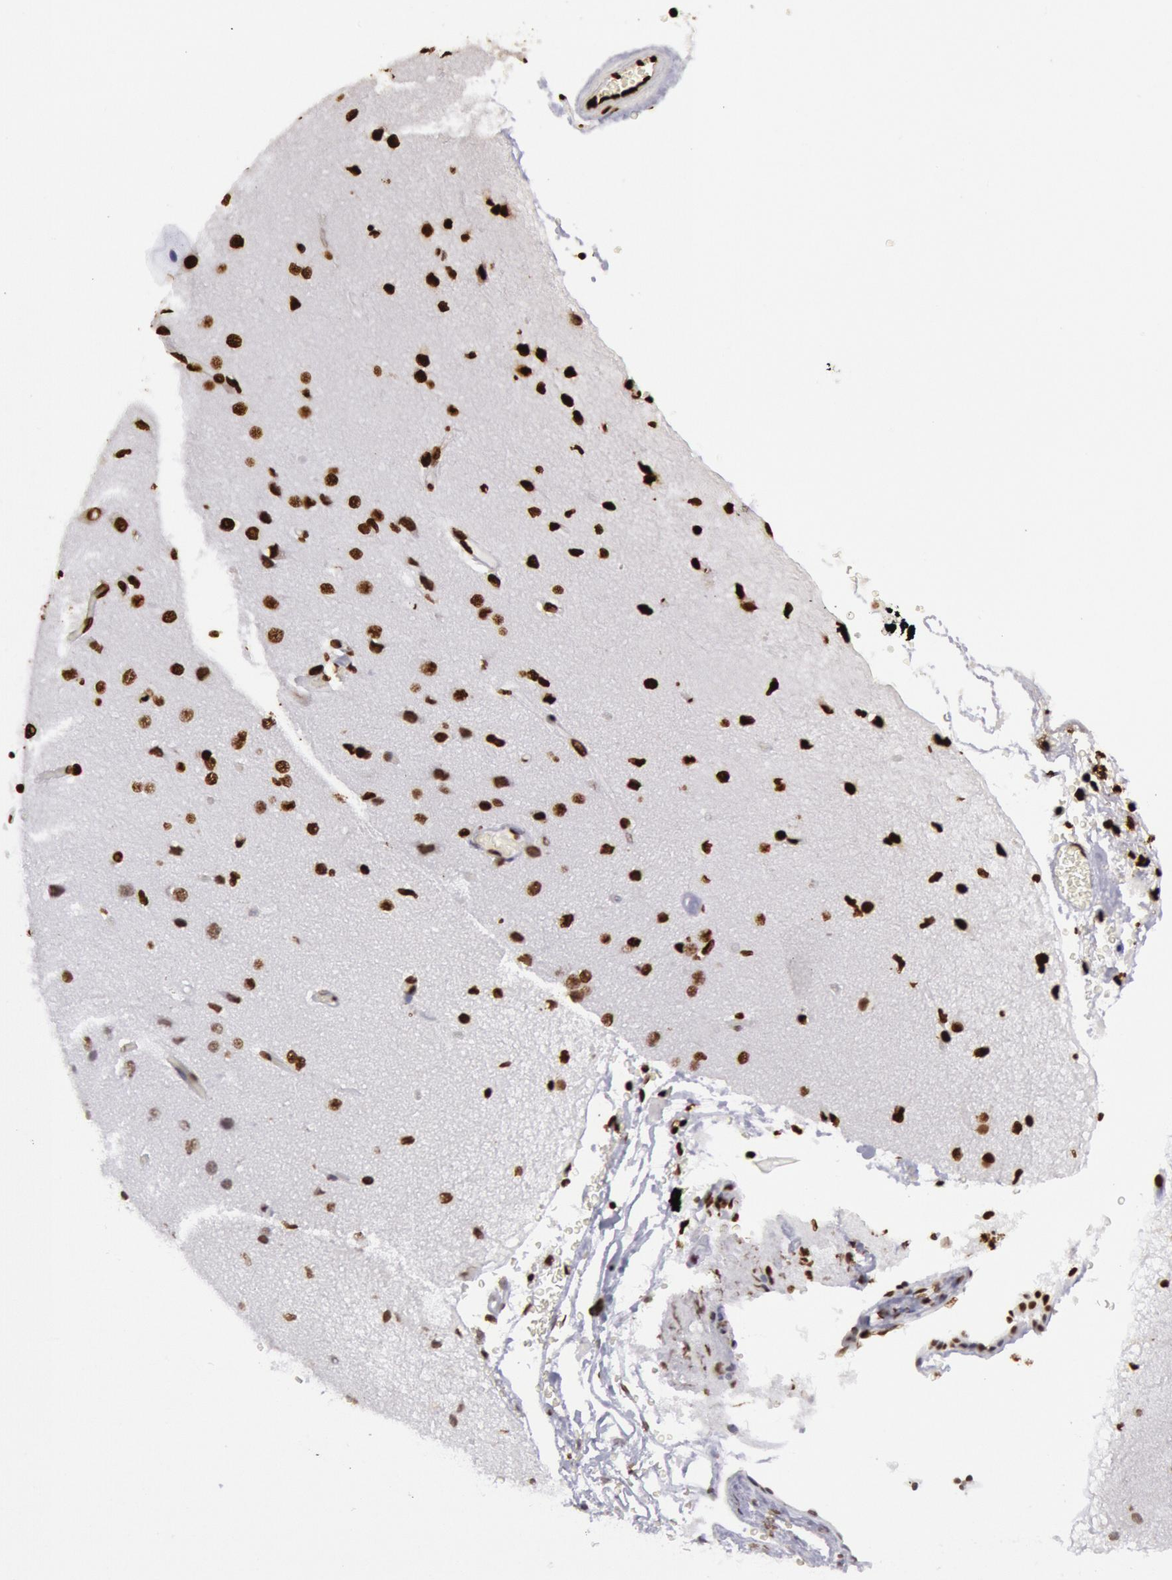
{"staining": {"intensity": "strong", "quantity": ">75%", "location": "nuclear"}, "tissue": "cerebral cortex", "cell_type": "Endothelial cells", "image_type": "normal", "snomed": [{"axis": "morphology", "description": "Normal tissue, NOS"}, {"axis": "morphology", "description": "Glioma, malignant, High grade"}, {"axis": "topography", "description": "Cerebral cortex"}], "caption": "Endothelial cells exhibit strong nuclear expression in approximately >75% of cells in unremarkable cerebral cortex. (Stains: DAB in brown, nuclei in blue, Microscopy: brightfield microscopy at high magnification).", "gene": "H3", "patient": {"sex": "male", "age": 77}}